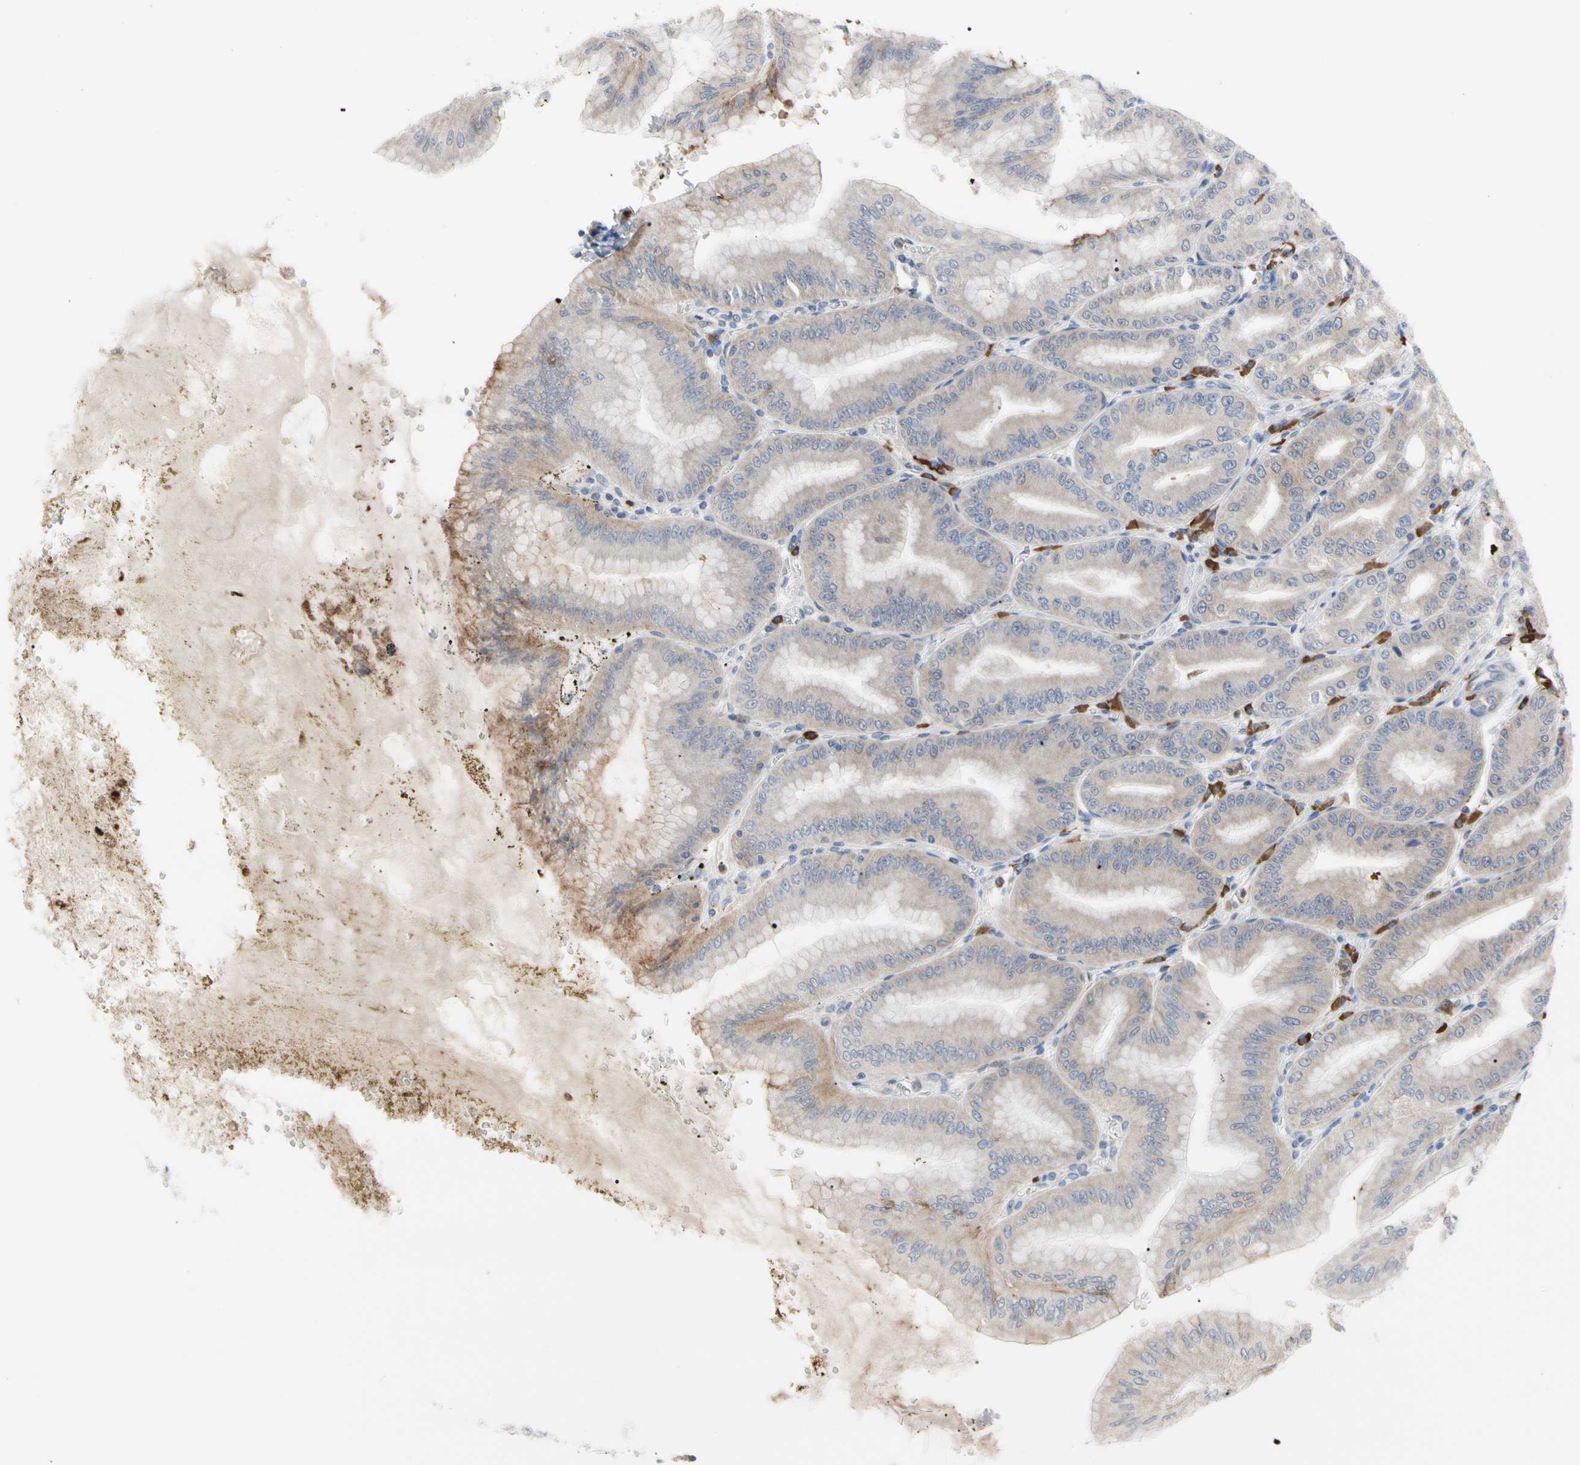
{"staining": {"intensity": "moderate", "quantity": "25%-75%", "location": "cytoplasmic/membranous"}, "tissue": "stomach", "cell_type": "Glandular cells", "image_type": "normal", "snomed": [{"axis": "morphology", "description": "Normal tissue, NOS"}, {"axis": "topography", "description": "Stomach, lower"}], "caption": "Immunohistochemistry (IHC) image of unremarkable stomach: stomach stained using immunohistochemistry (IHC) shows medium levels of moderate protein expression localized specifically in the cytoplasmic/membranous of glandular cells, appearing as a cytoplasmic/membranous brown color.", "gene": "MCL1", "patient": {"sex": "male", "age": 71}}